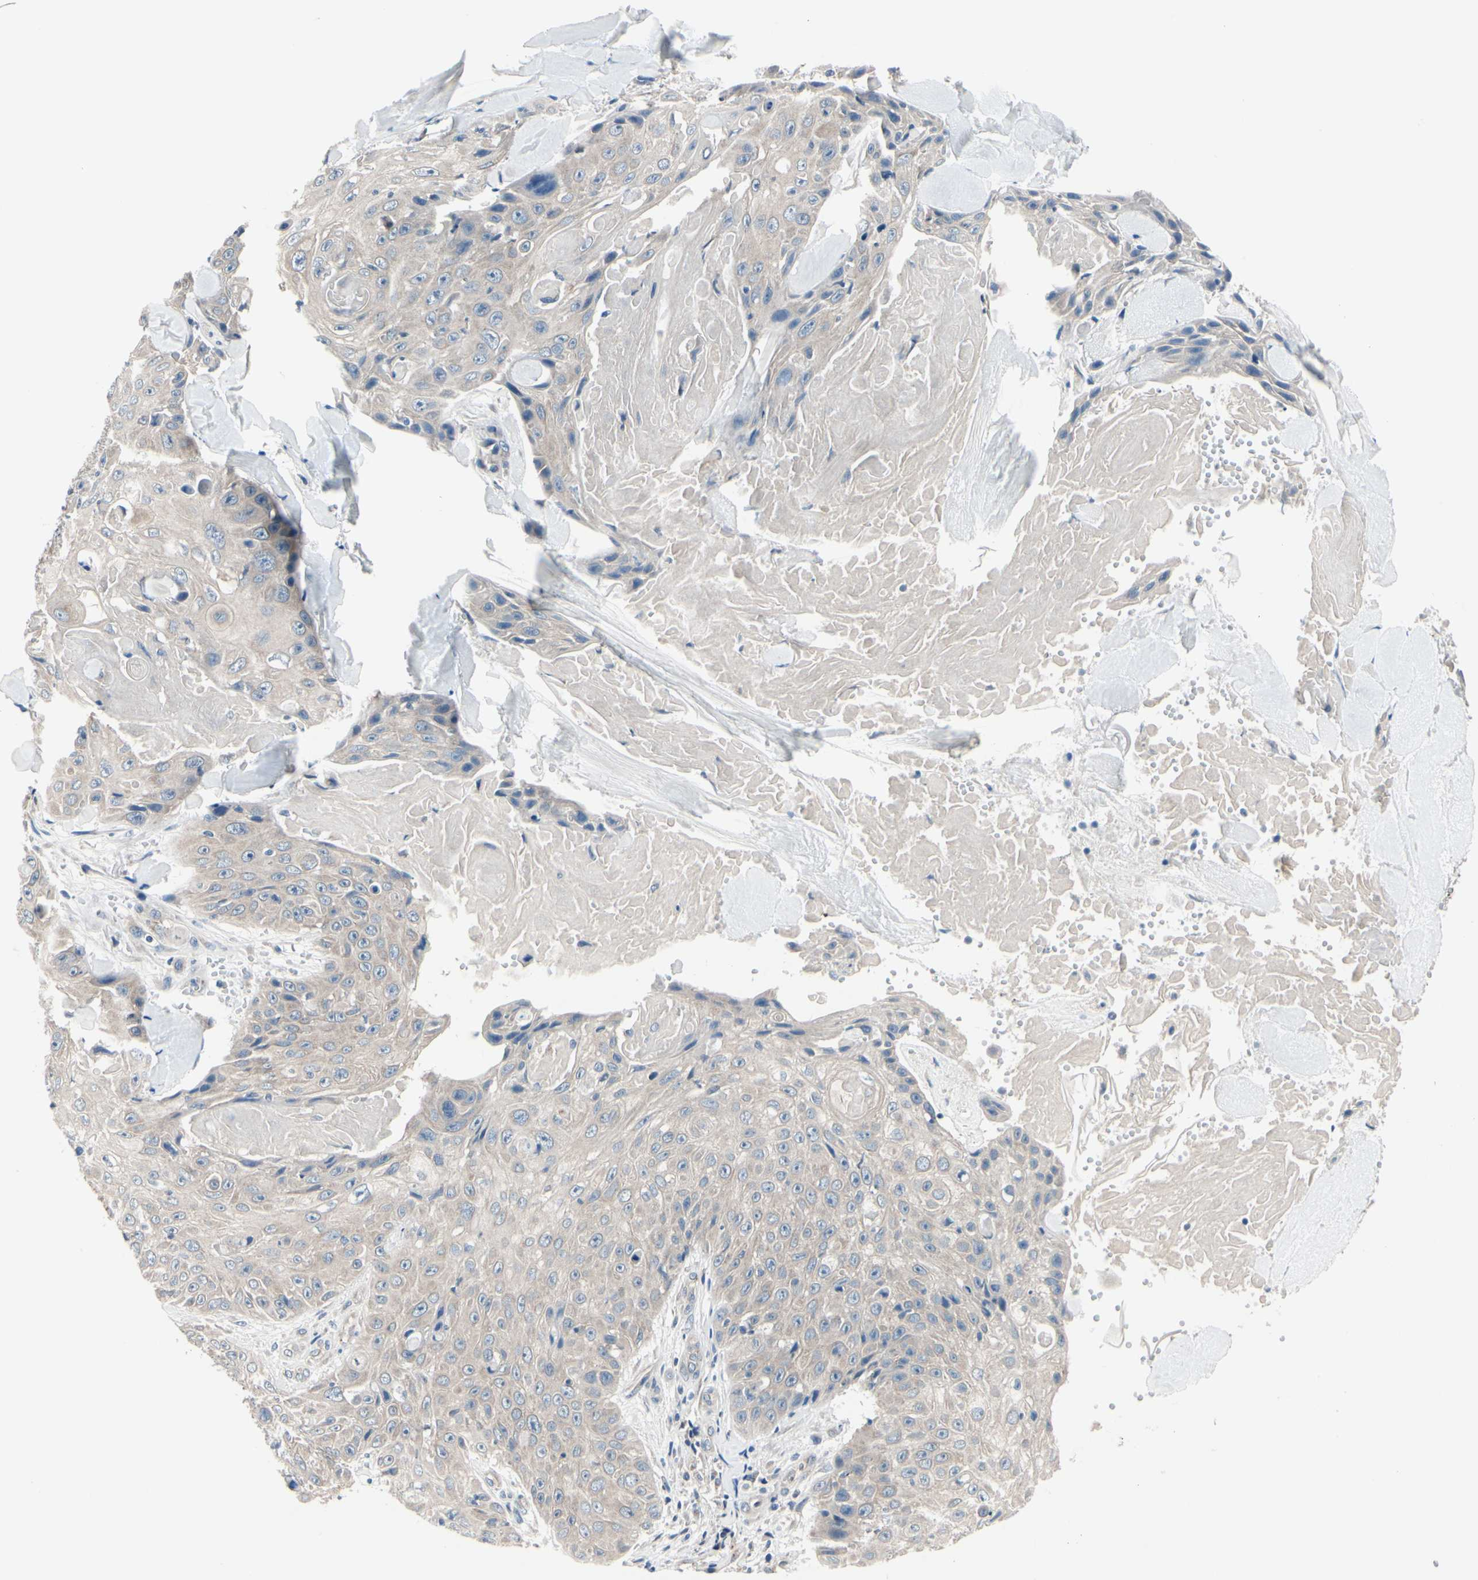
{"staining": {"intensity": "negative", "quantity": "none", "location": "none"}, "tissue": "skin cancer", "cell_type": "Tumor cells", "image_type": "cancer", "snomed": [{"axis": "morphology", "description": "Squamous cell carcinoma, NOS"}, {"axis": "topography", "description": "Skin"}], "caption": "The immunohistochemistry image has no significant positivity in tumor cells of skin squamous cell carcinoma tissue.", "gene": "PRKAR2B", "patient": {"sex": "male", "age": 86}}